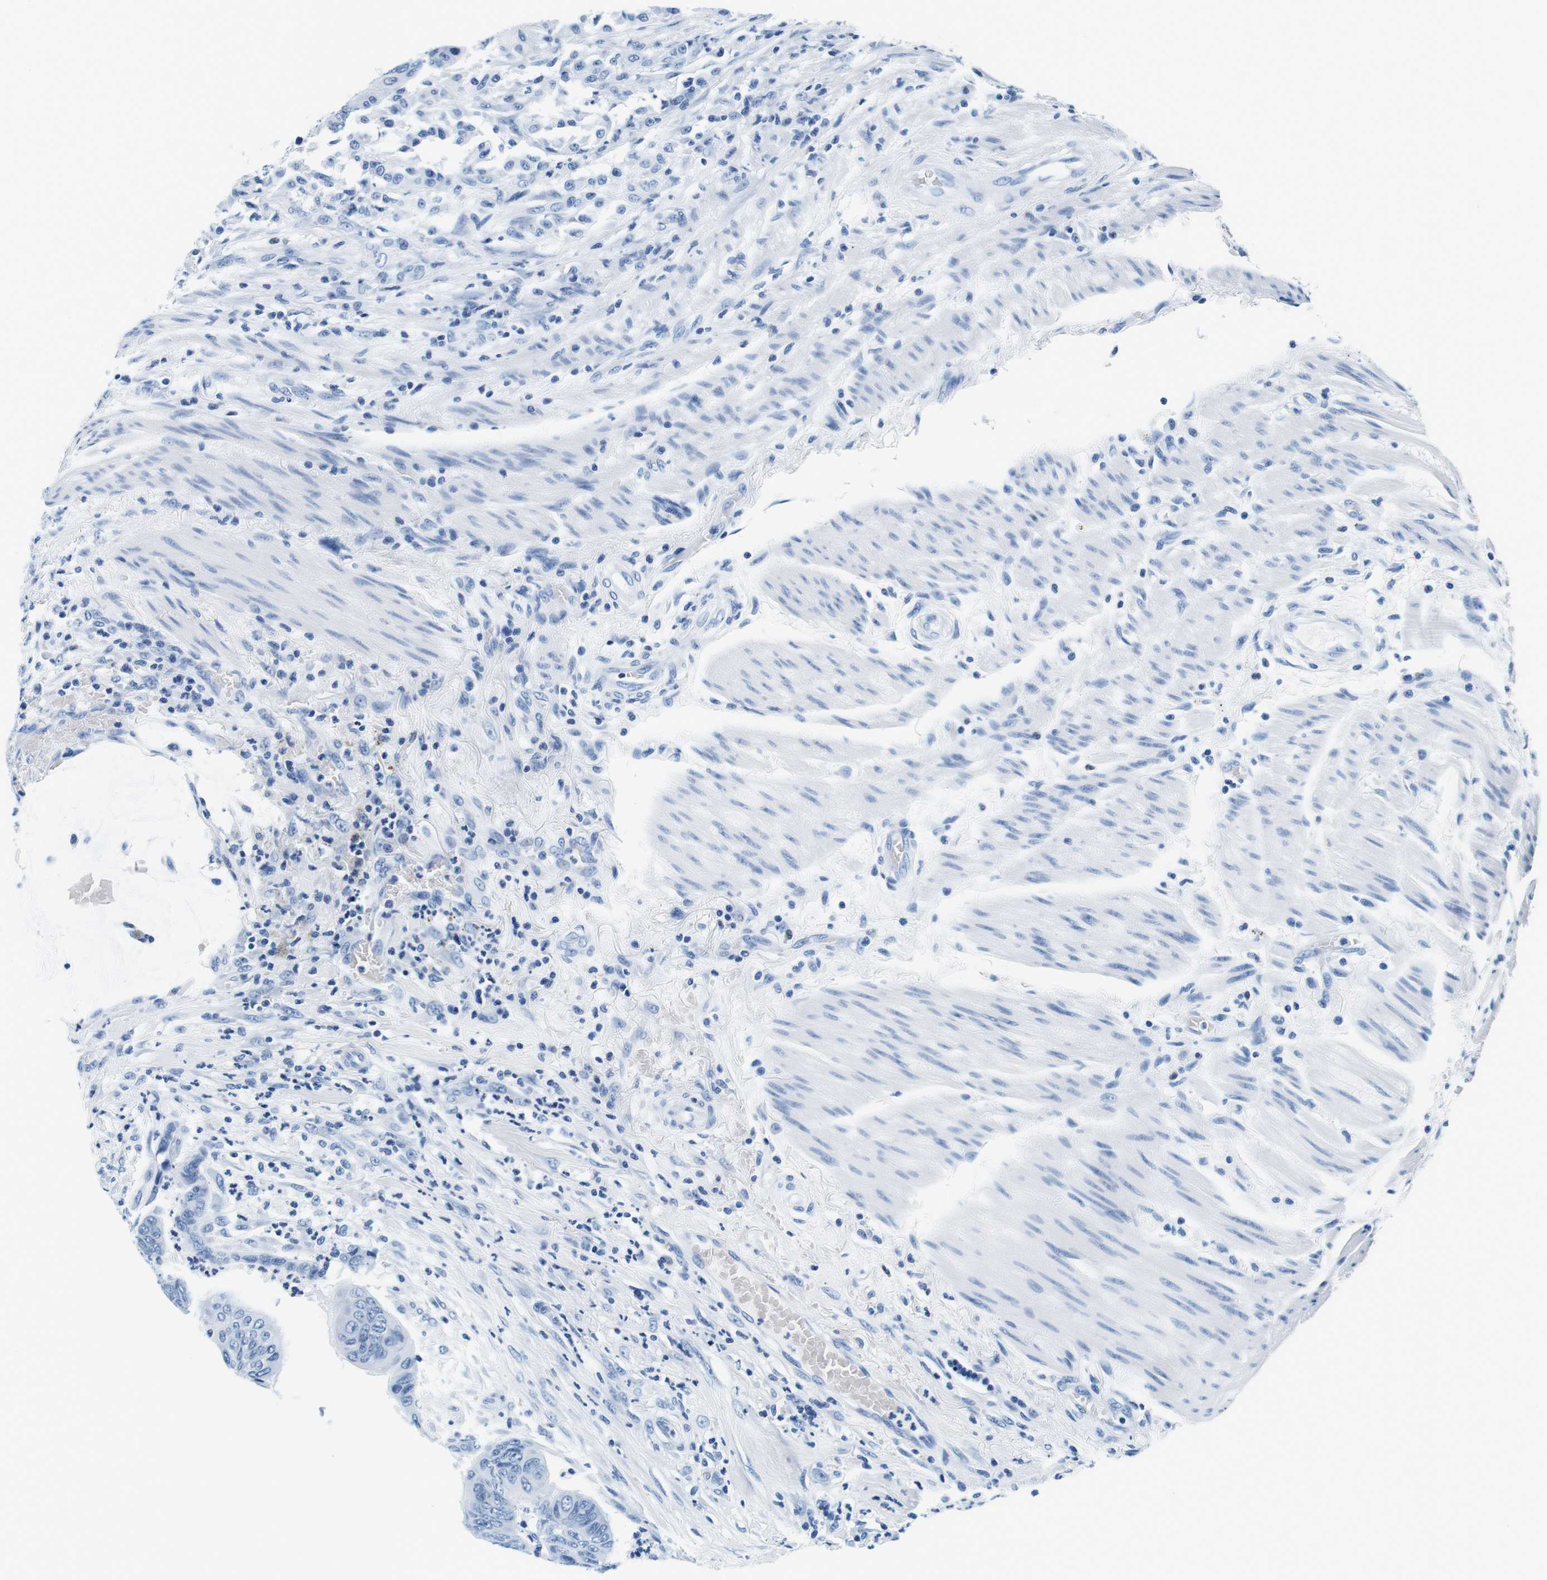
{"staining": {"intensity": "negative", "quantity": "none", "location": "none"}, "tissue": "colorectal cancer", "cell_type": "Tumor cells", "image_type": "cancer", "snomed": [{"axis": "morphology", "description": "Normal tissue, NOS"}, {"axis": "morphology", "description": "Adenocarcinoma, NOS"}, {"axis": "topography", "description": "Rectum"}, {"axis": "topography", "description": "Peripheral nerve tissue"}], "caption": "This histopathology image is of colorectal adenocarcinoma stained with immunohistochemistry to label a protein in brown with the nuclei are counter-stained blue. There is no positivity in tumor cells. (DAB immunohistochemistry with hematoxylin counter stain).", "gene": "ELANE", "patient": {"sex": "male", "age": 92}}